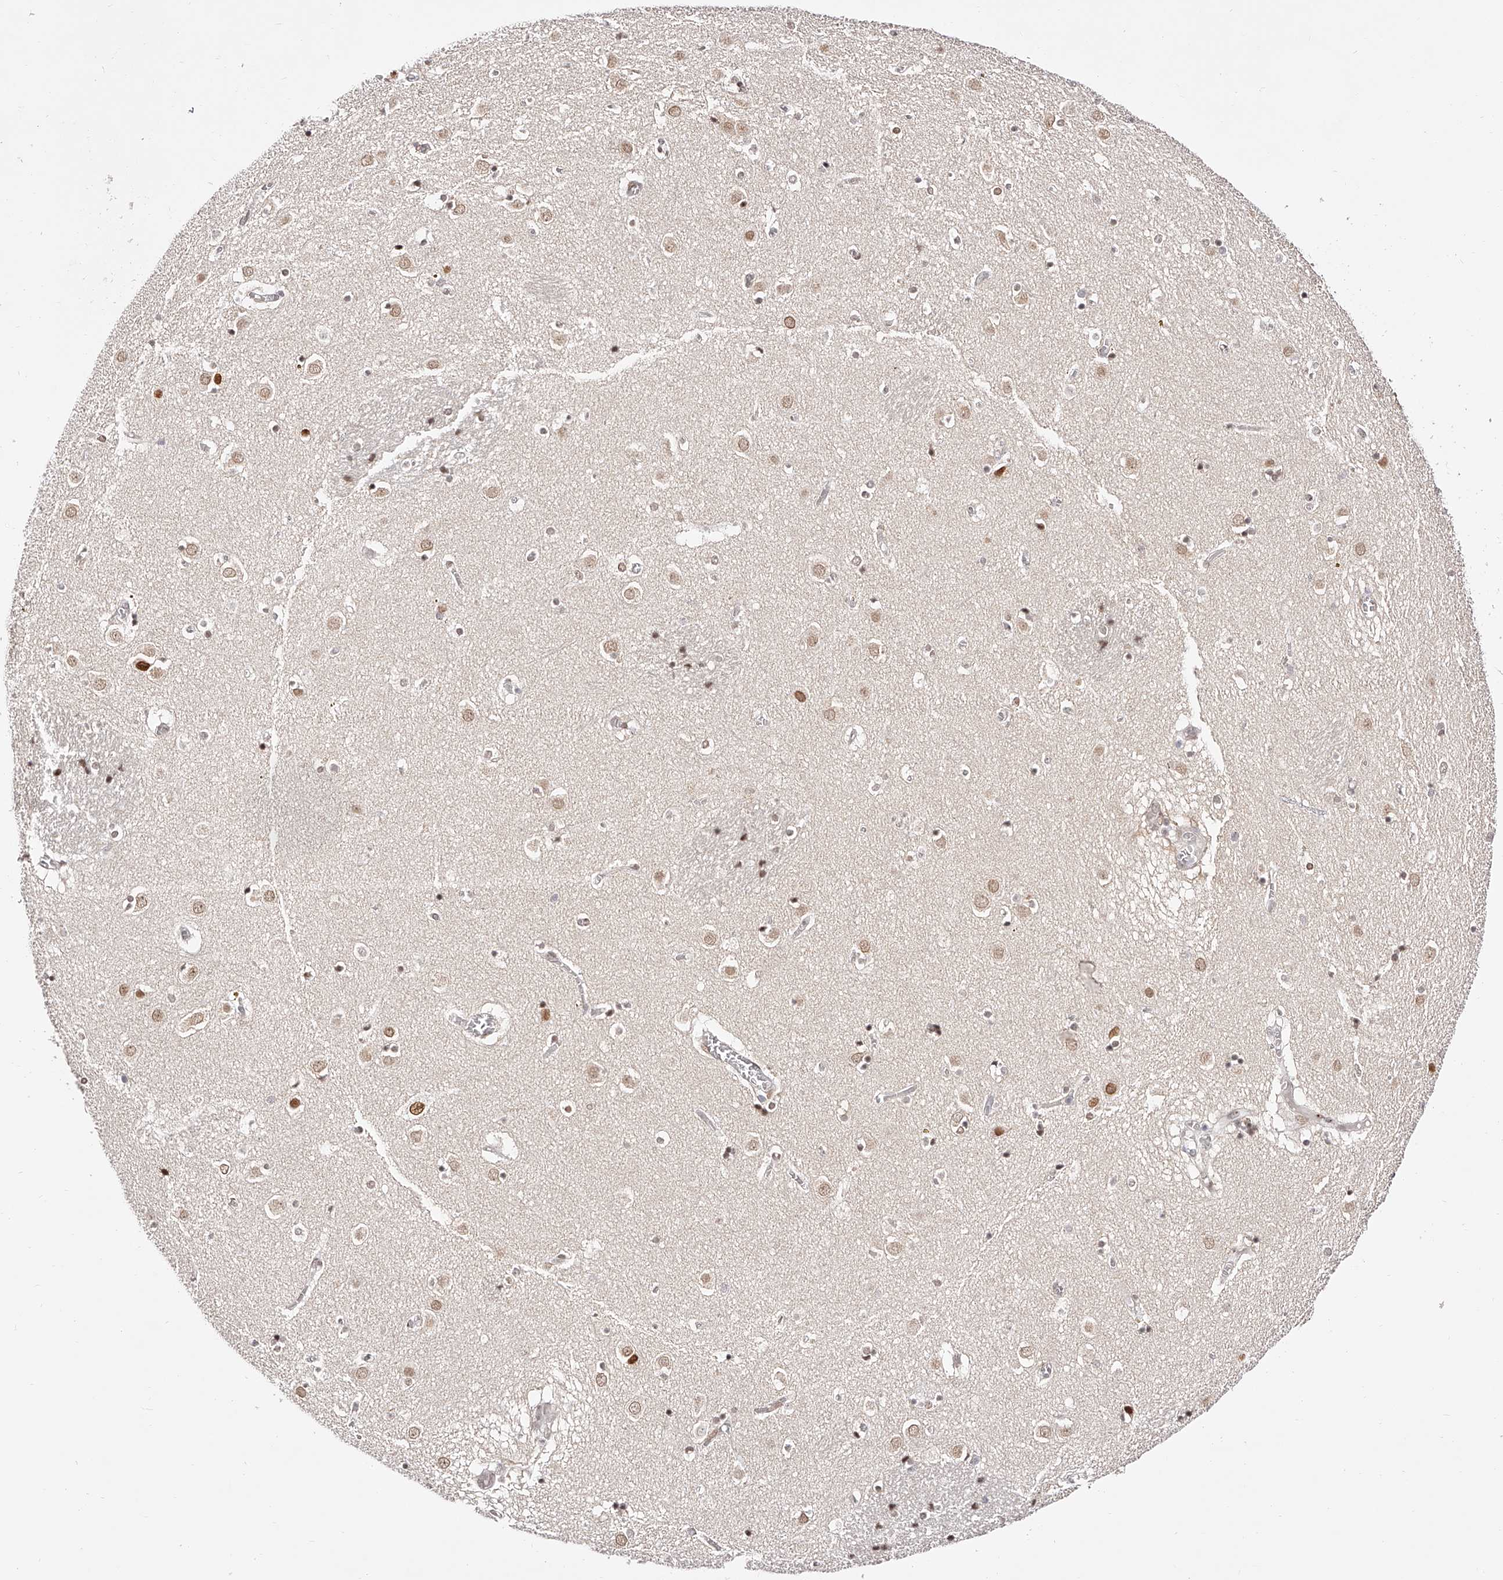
{"staining": {"intensity": "weak", "quantity": "<25%", "location": "nuclear"}, "tissue": "caudate", "cell_type": "Glial cells", "image_type": "normal", "snomed": [{"axis": "morphology", "description": "Normal tissue, NOS"}, {"axis": "topography", "description": "Lateral ventricle wall"}], "caption": "Immunohistochemistry (IHC) histopathology image of benign caudate: human caudate stained with DAB reveals no significant protein staining in glial cells.", "gene": "USF3", "patient": {"sex": "male", "age": 70}}